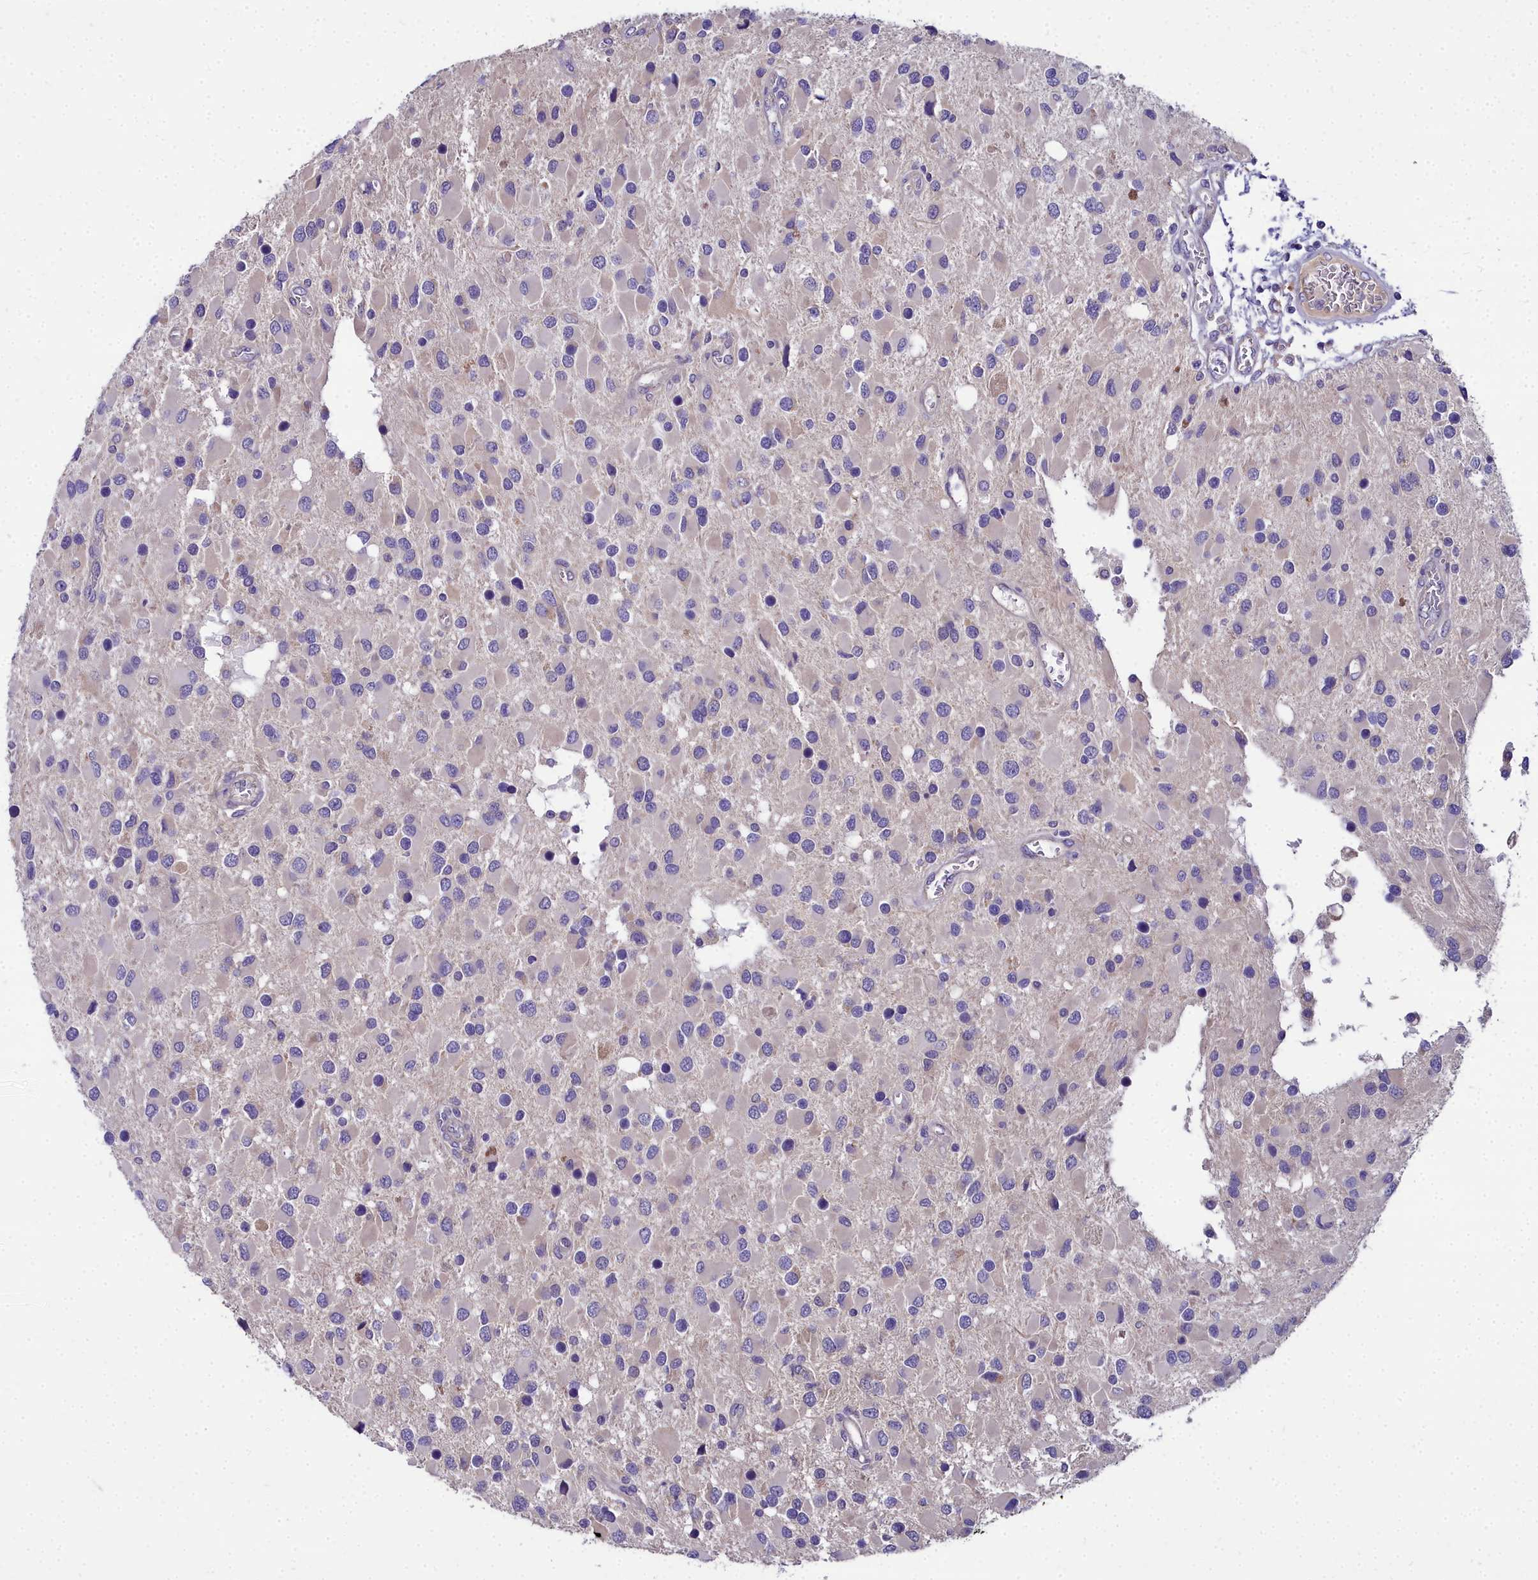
{"staining": {"intensity": "negative", "quantity": "none", "location": "none"}, "tissue": "glioma", "cell_type": "Tumor cells", "image_type": "cancer", "snomed": [{"axis": "morphology", "description": "Glioma, malignant, High grade"}, {"axis": "topography", "description": "Brain"}], "caption": "An IHC image of glioma is shown. There is no staining in tumor cells of glioma.", "gene": "NT5M", "patient": {"sex": "male", "age": 53}}